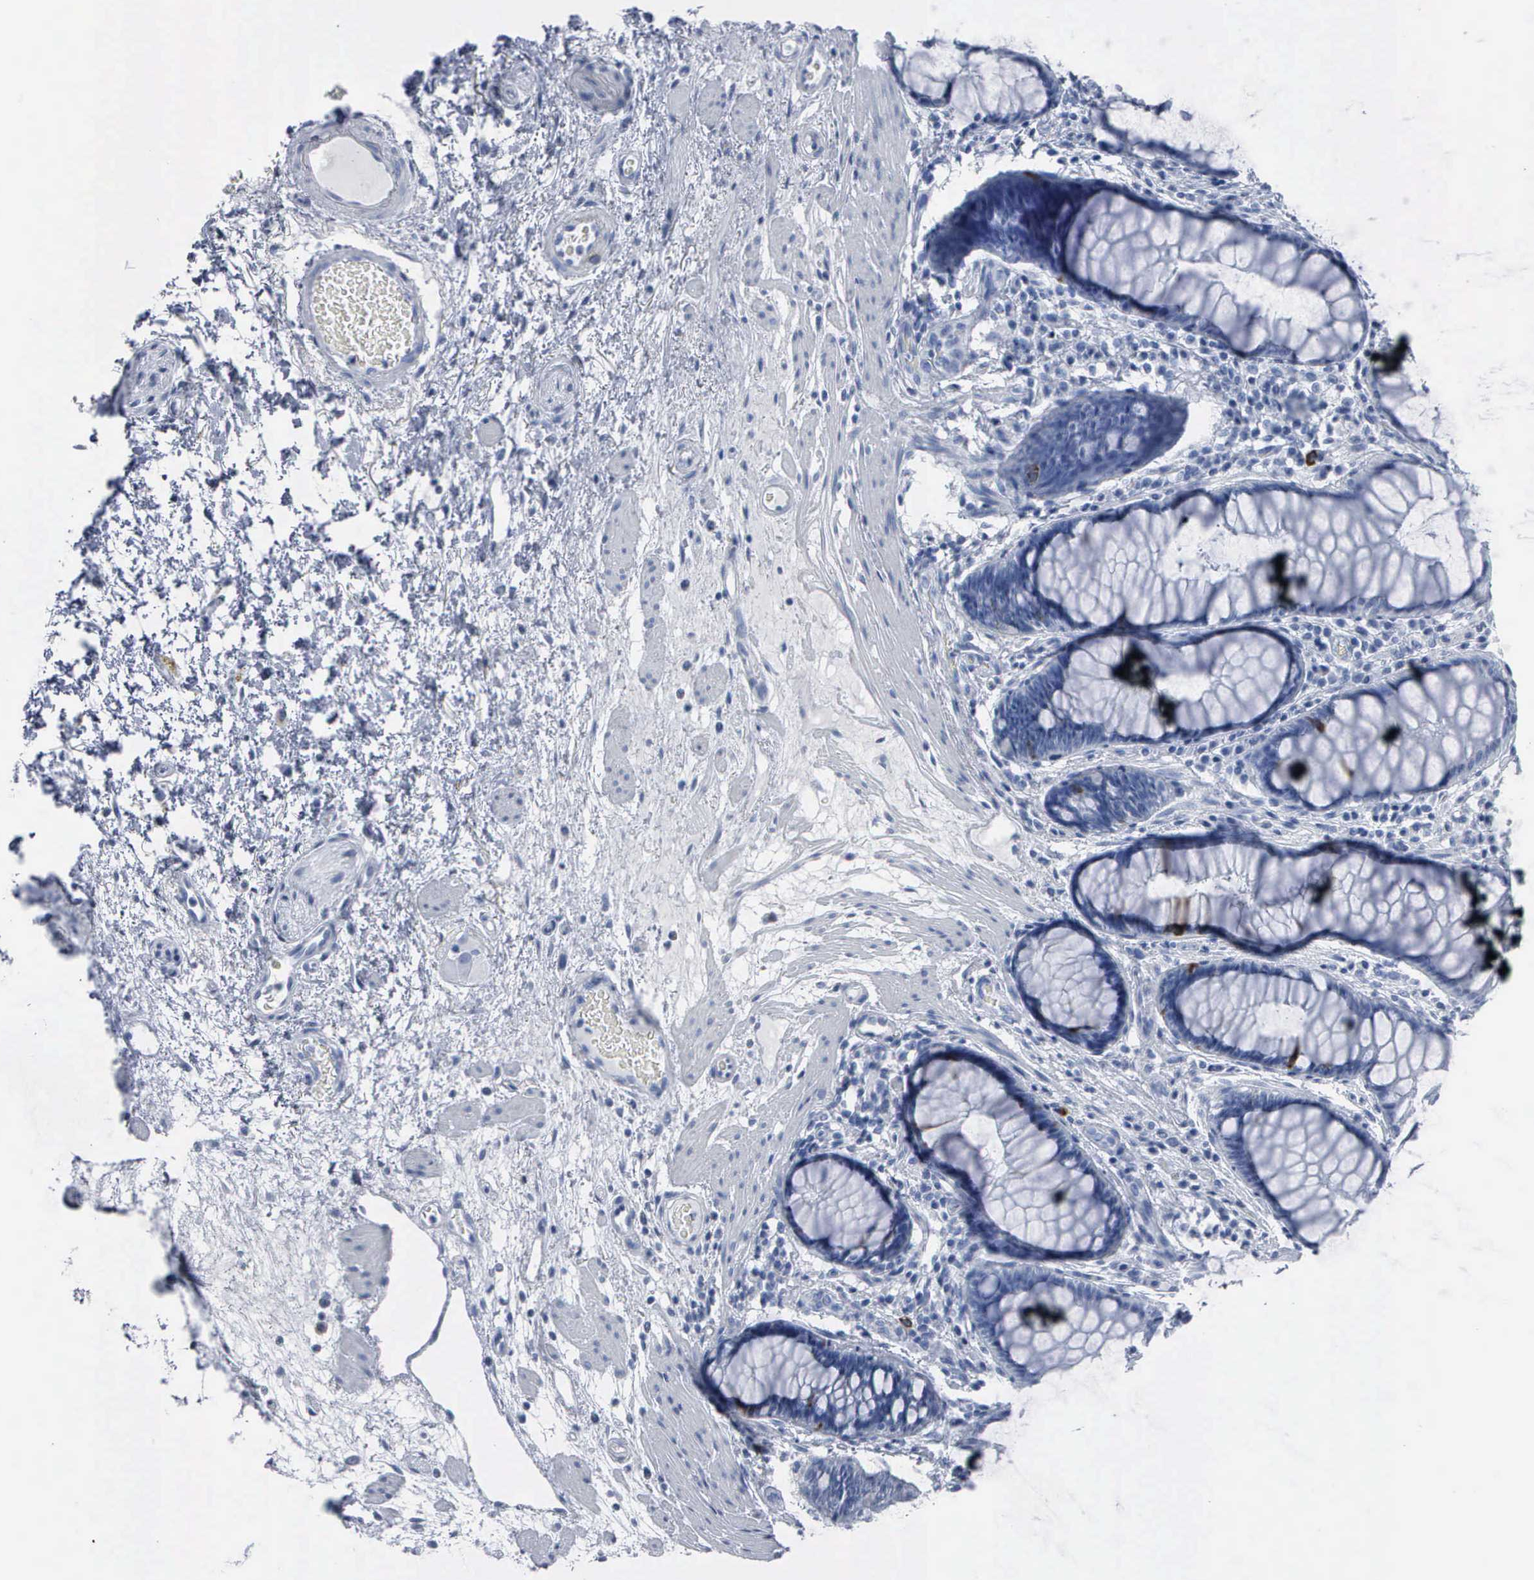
{"staining": {"intensity": "moderate", "quantity": "<25%", "location": "cytoplasmic/membranous,nuclear"}, "tissue": "rectum", "cell_type": "Glandular cells", "image_type": "normal", "snomed": [{"axis": "morphology", "description": "Normal tissue, NOS"}, {"axis": "topography", "description": "Rectum"}], "caption": "Immunohistochemistry (IHC) of unremarkable human rectum shows low levels of moderate cytoplasmic/membranous,nuclear positivity in approximately <25% of glandular cells.", "gene": "CCNB1", "patient": {"sex": "male", "age": 77}}